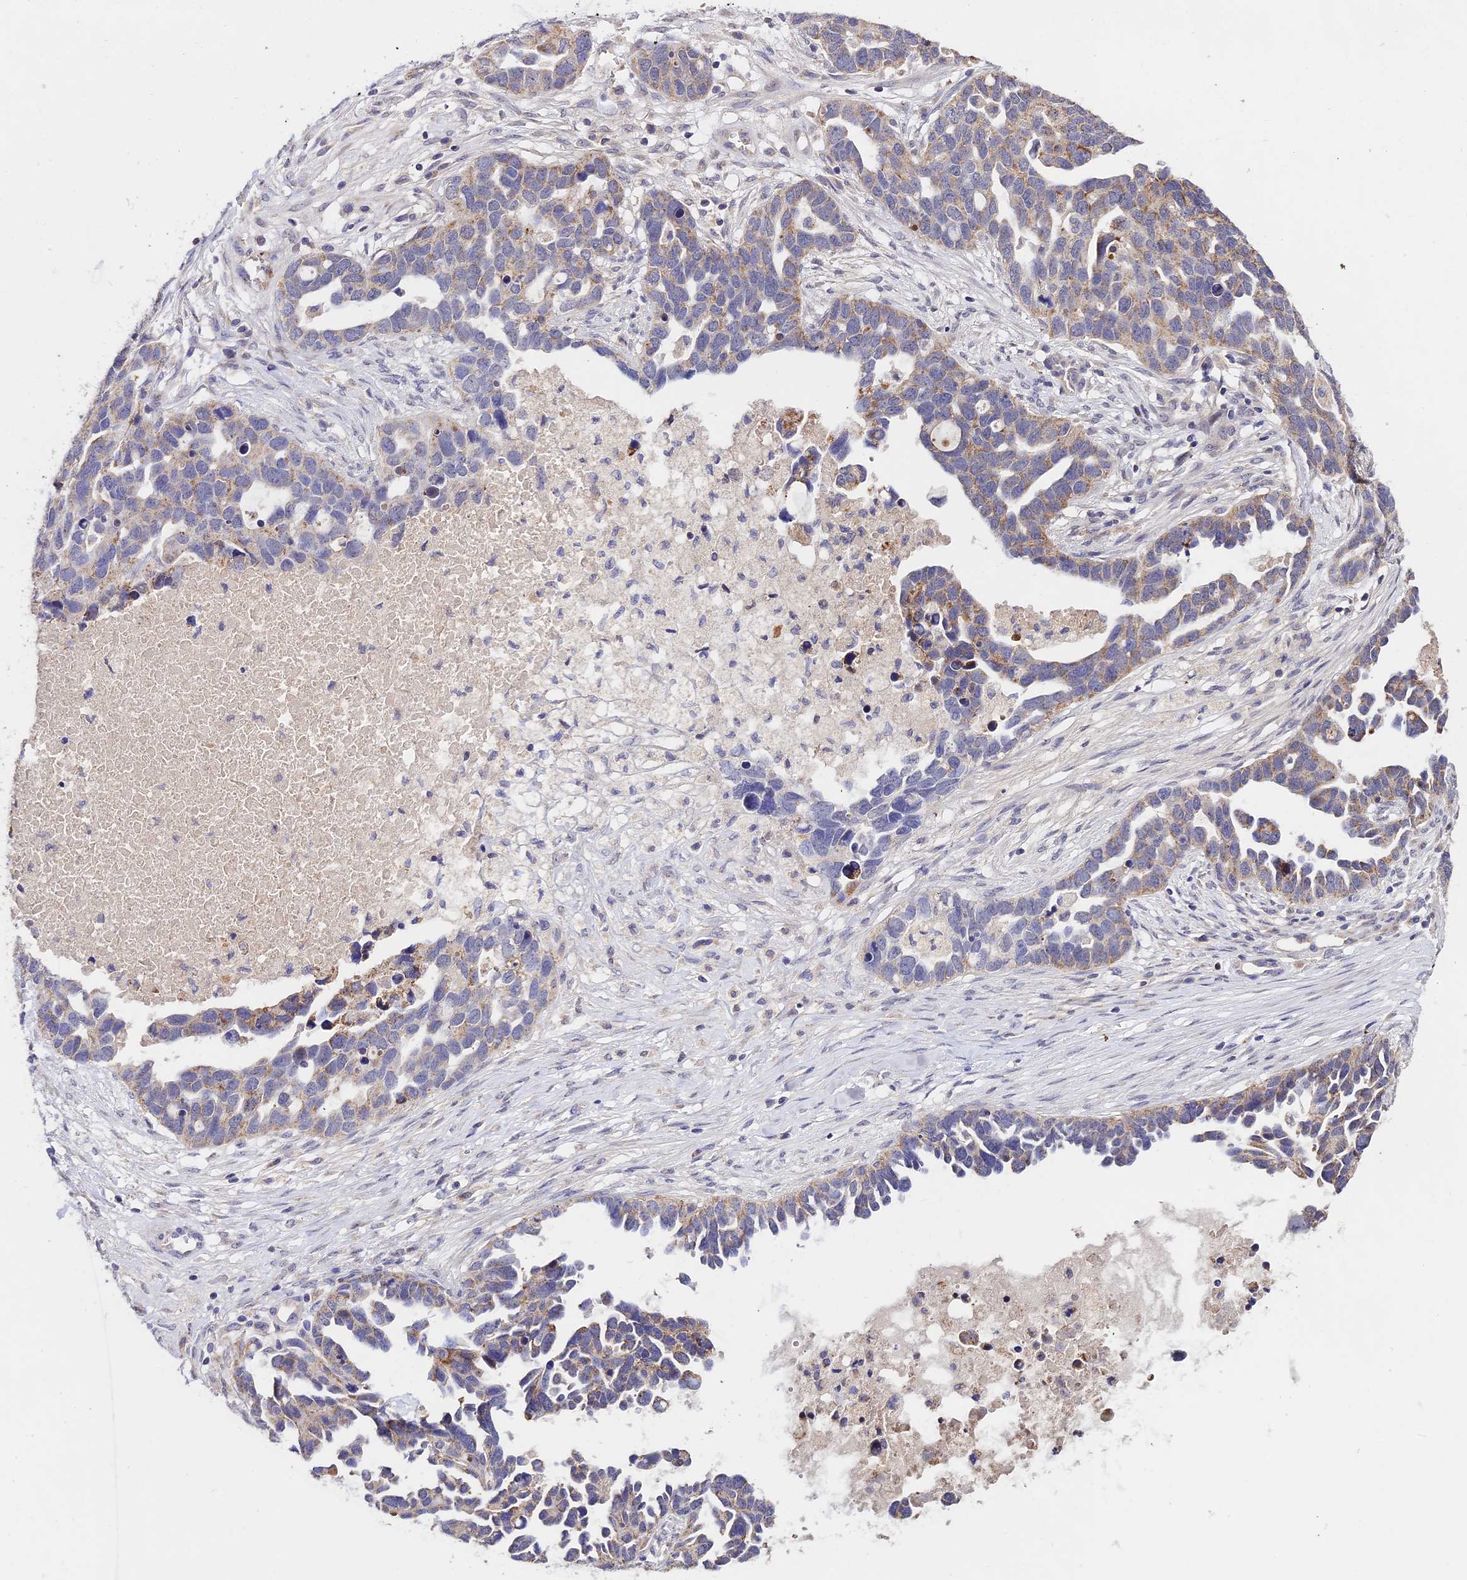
{"staining": {"intensity": "moderate", "quantity": "<25%", "location": "cytoplasmic/membranous"}, "tissue": "ovarian cancer", "cell_type": "Tumor cells", "image_type": "cancer", "snomed": [{"axis": "morphology", "description": "Cystadenocarcinoma, serous, NOS"}, {"axis": "topography", "description": "Ovary"}], "caption": "Human serous cystadenocarcinoma (ovarian) stained with a protein marker exhibits moderate staining in tumor cells.", "gene": "WDR5B", "patient": {"sex": "female", "age": 54}}